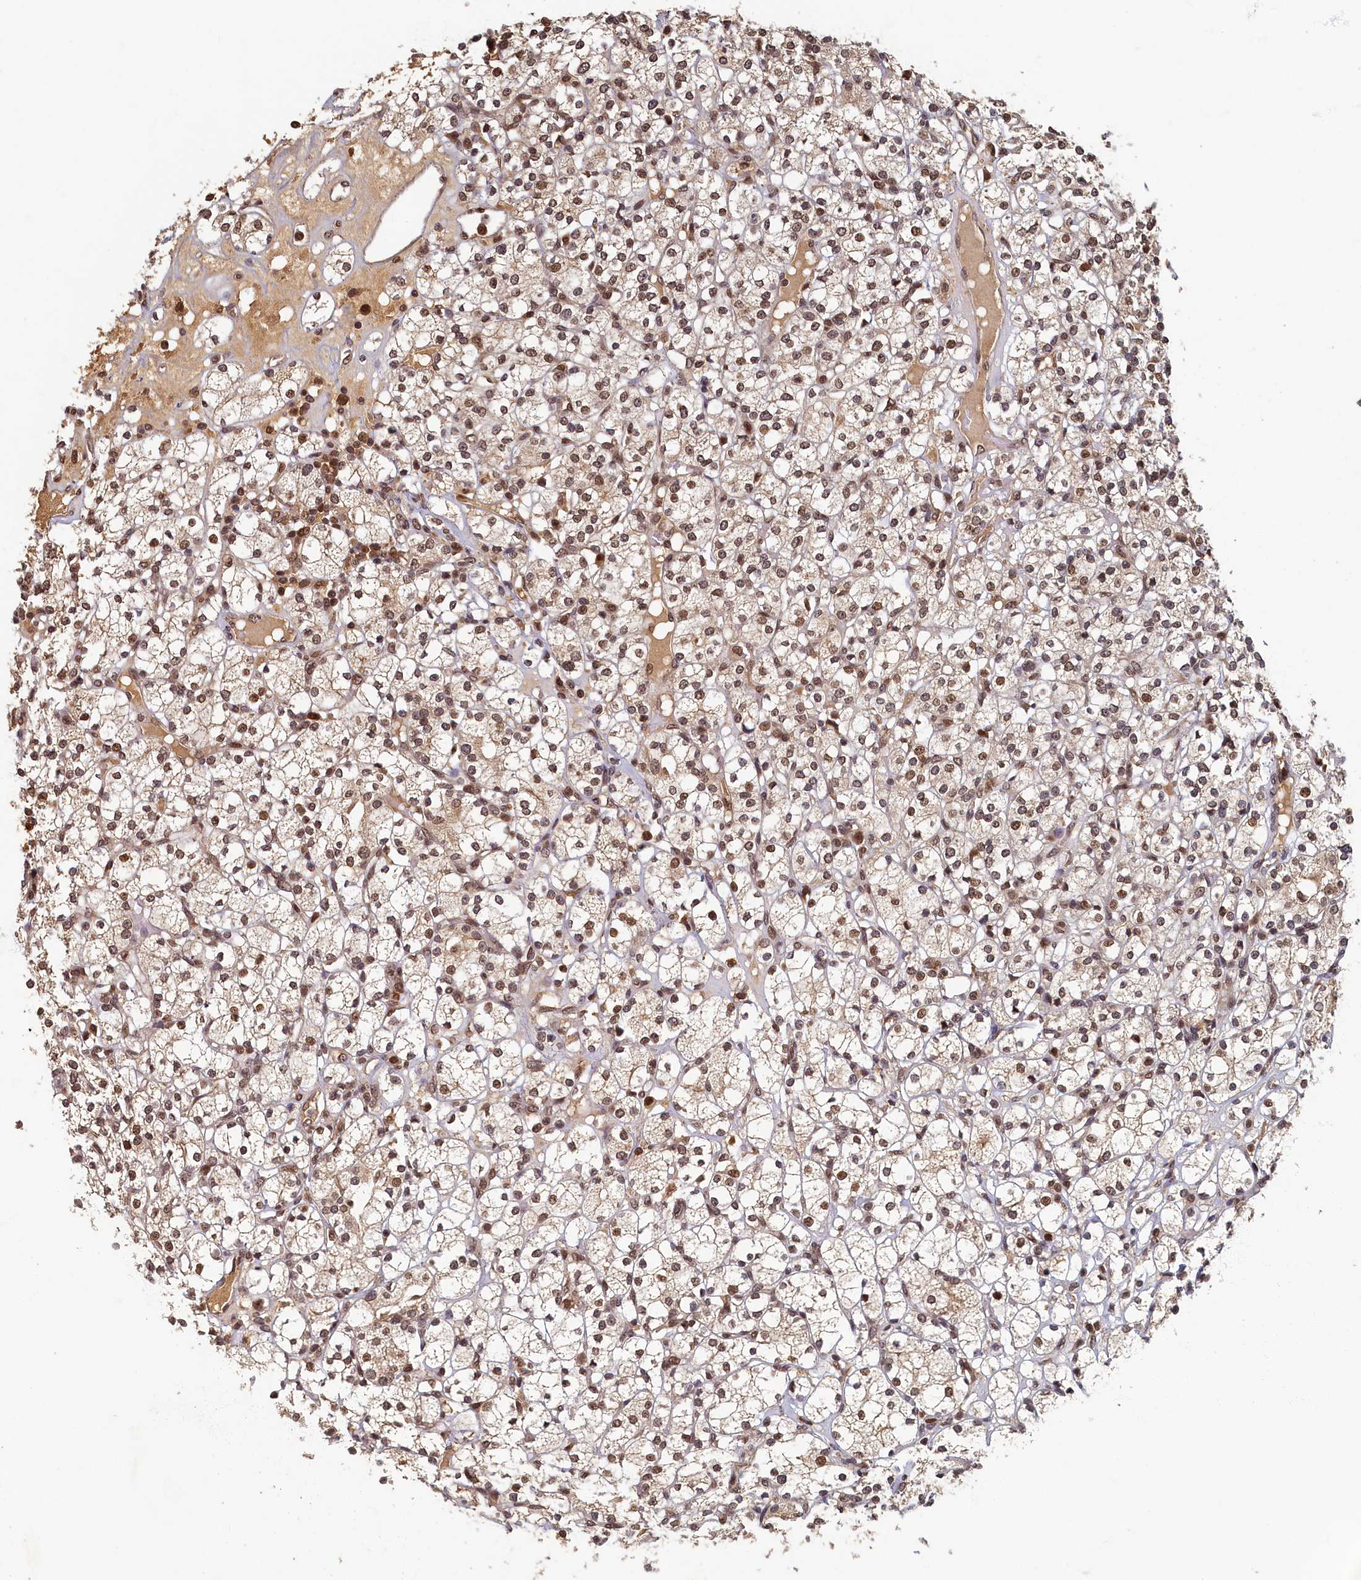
{"staining": {"intensity": "moderate", "quantity": ">75%", "location": "cytoplasmic/membranous,nuclear"}, "tissue": "renal cancer", "cell_type": "Tumor cells", "image_type": "cancer", "snomed": [{"axis": "morphology", "description": "Adenocarcinoma, NOS"}, {"axis": "topography", "description": "Kidney"}], "caption": "Human renal adenocarcinoma stained with a brown dye displays moderate cytoplasmic/membranous and nuclear positive expression in approximately >75% of tumor cells.", "gene": "CKAP2L", "patient": {"sex": "male", "age": 77}}